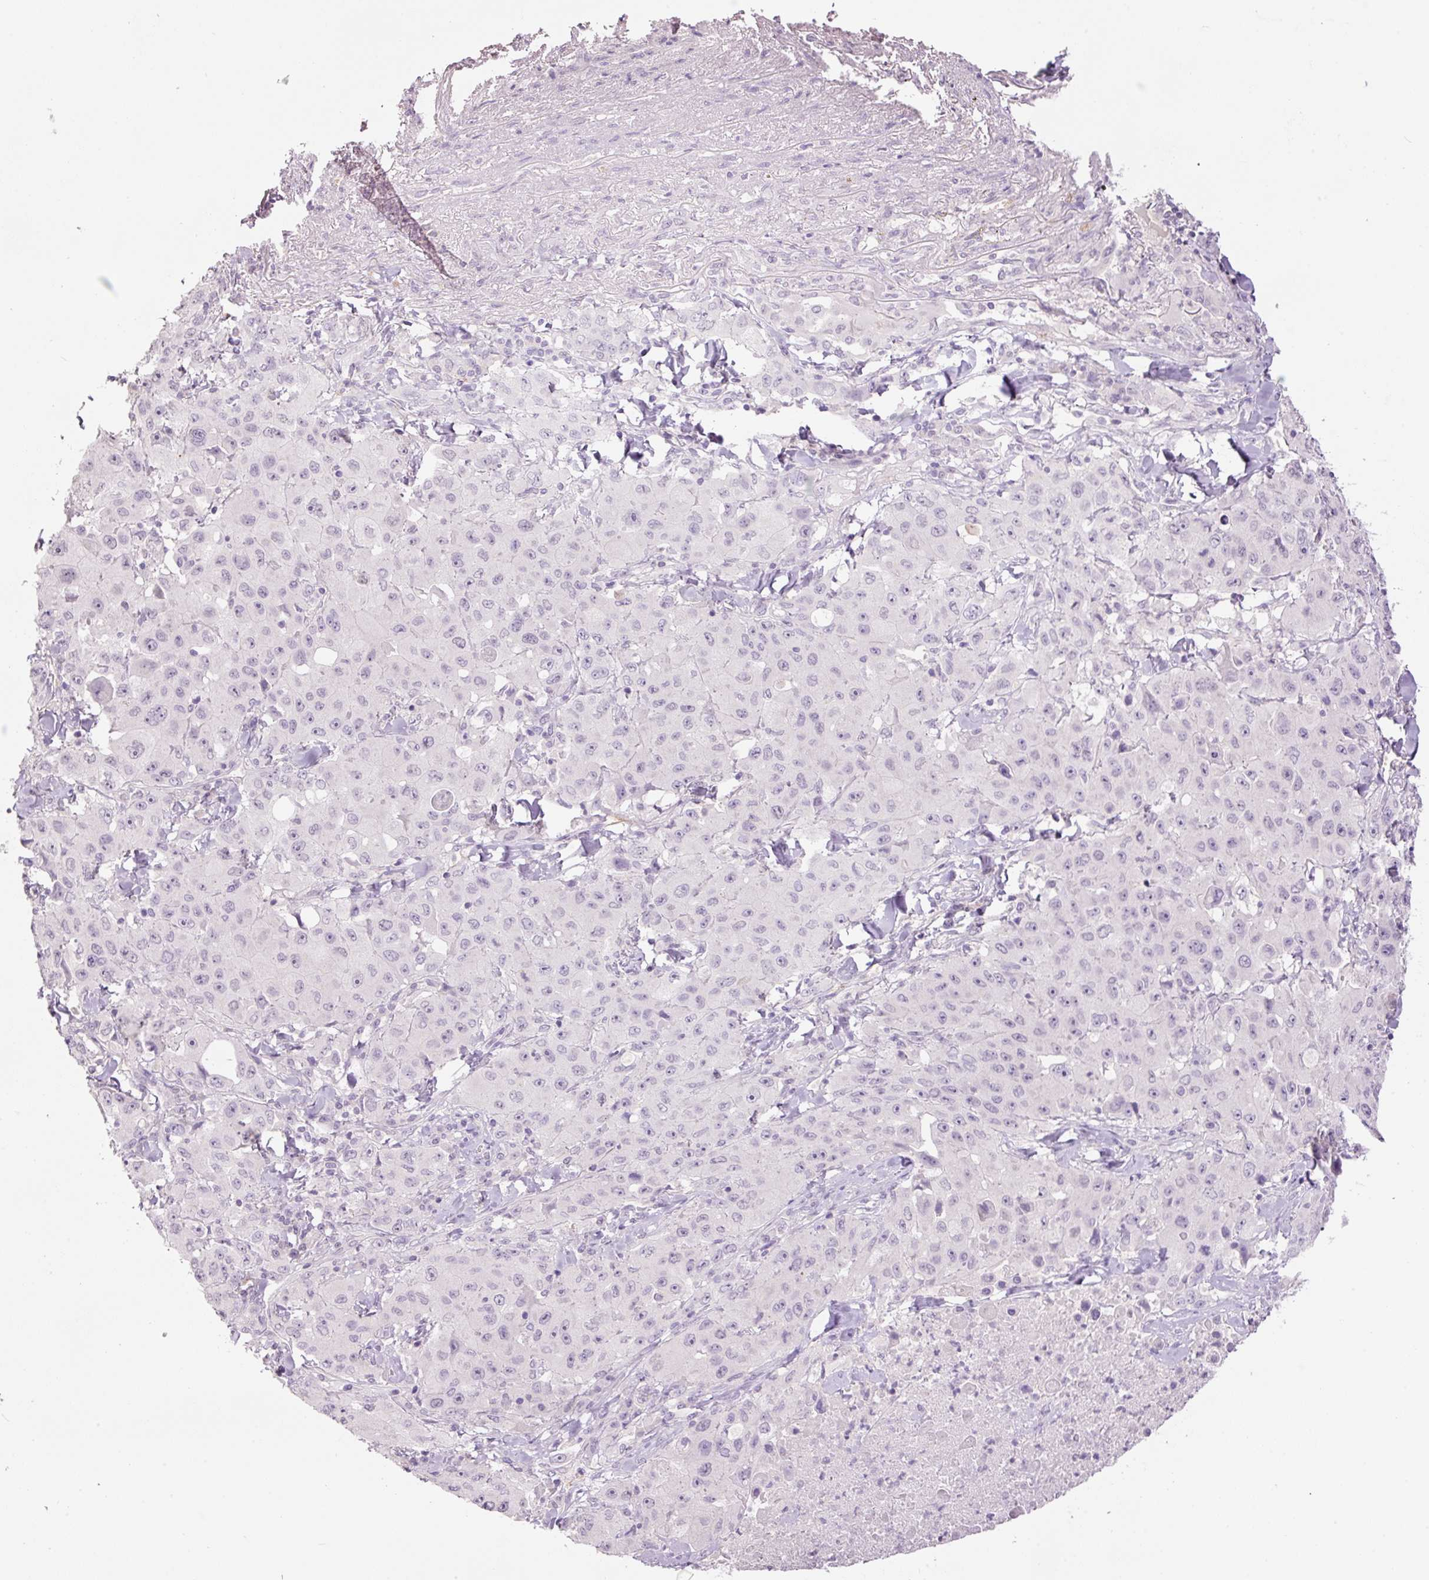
{"staining": {"intensity": "negative", "quantity": "none", "location": "none"}, "tissue": "lung cancer", "cell_type": "Tumor cells", "image_type": "cancer", "snomed": [{"axis": "morphology", "description": "Squamous cell carcinoma, NOS"}, {"axis": "topography", "description": "Lung"}], "caption": "Immunohistochemistry photomicrograph of neoplastic tissue: lung cancer (squamous cell carcinoma) stained with DAB (3,3'-diaminobenzidine) shows no significant protein positivity in tumor cells.", "gene": "LY6G6D", "patient": {"sex": "male", "age": 63}}